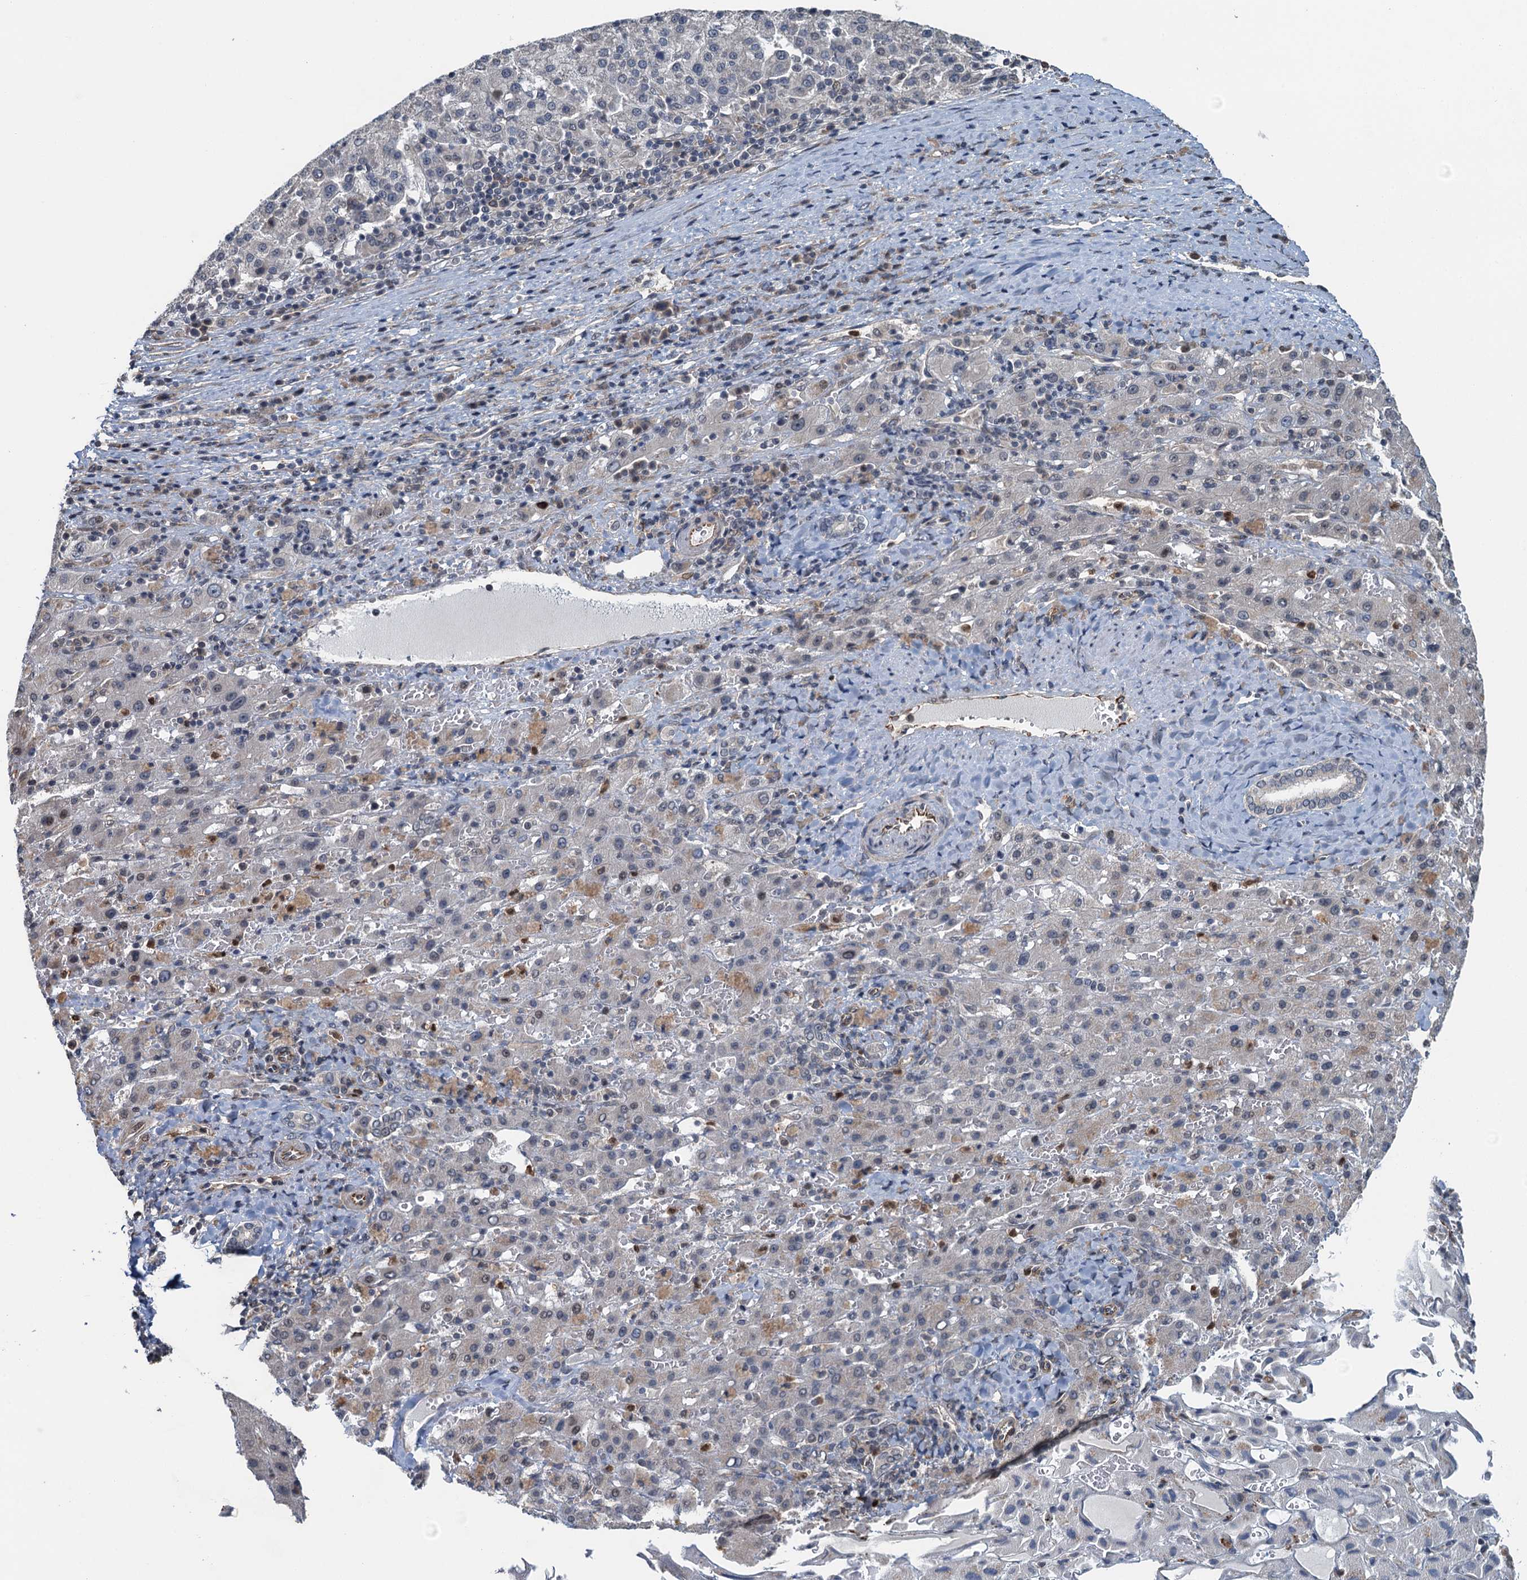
{"staining": {"intensity": "negative", "quantity": "none", "location": "none"}, "tissue": "liver cancer", "cell_type": "Tumor cells", "image_type": "cancer", "snomed": [{"axis": "morphology", "description": "Carcinoma, Hepatocellular, NOS"}, {"axis": "topography", "description": "Liver"}], "caption": "There is no significant staining in tumor cells of hepatocellular carcinoma (liver). The staining is performed using DAB (3,3'-diaminobenzidine) brown chromogen with nuclei counter-stained in using hematoxylin.", "gene": "WHAMM", "patient": {"sex": "female", "age": 58}}